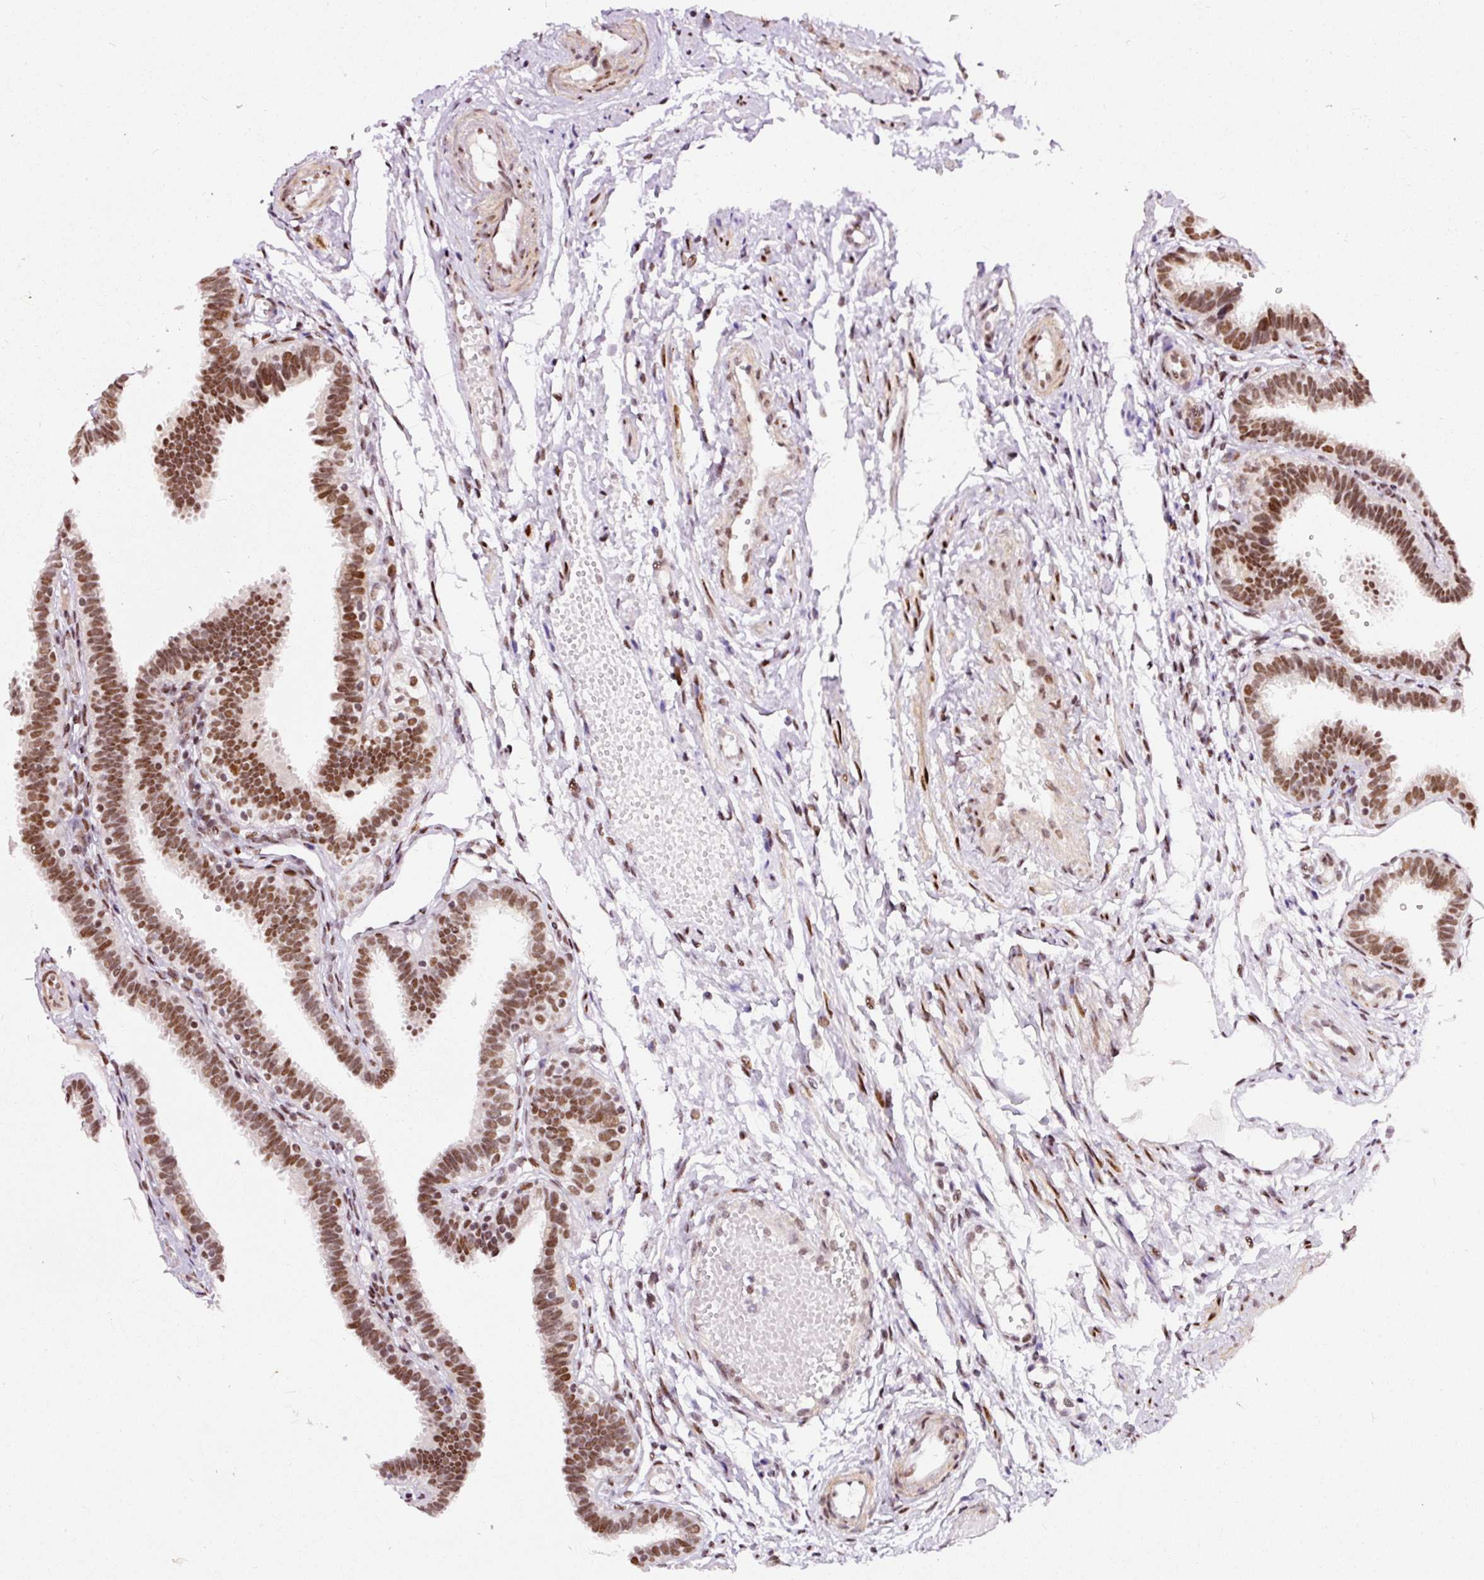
{"staining": {"intensity": "moderate", "quantity": ">75%", "location": "nuclear"}, "tissue": "fallopian tube", "cell_type": "Glandular cells", "image_type": "normal", "snomed": [{"axis": "morphology", "description": "Normal tissue, NOS"}, {"axis": "topography", "description": "Fallopian tube"}], "caption": "A high-resolution image shows immunohistochemistry staining of benign fallopian tube, which shows moderate nuclear staining in approximately >75% of glandular cells. The protein of interest is shown in brown color, while the nuclei are stained blue.", "gene": "HNRNPC", "patient": {"sex": "female", "age": 37}}